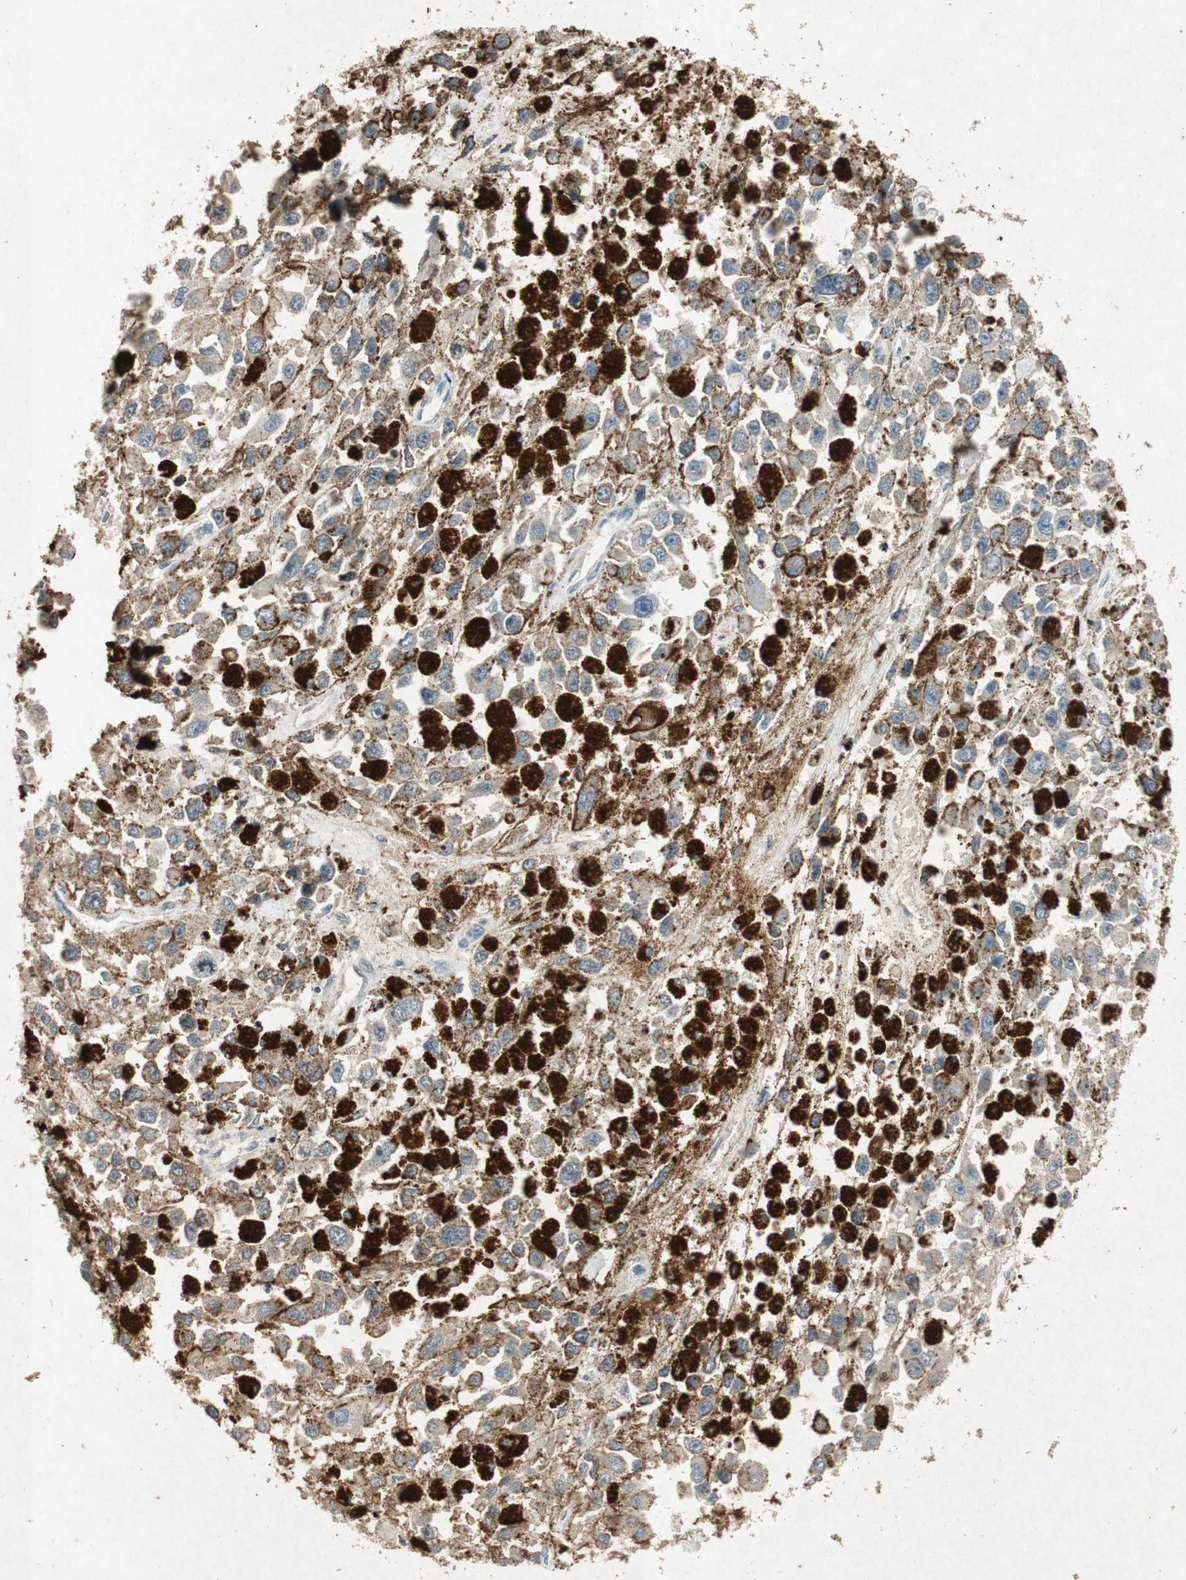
{"staining": {"intensity": "weak", "quantity": ">75%", "location": "cytoplasmic/membranous"}, "tissue": "melanoma", "cell_type": "Tumor cells", "image_type": "cancer", "snomed": [{"axis": "morphology", "description": "Malignant melanoma, Metastatic site"}, {"axis": "topography", "description": "Lymph node"}], "caption": "DAB (3,3'-diaminobenzidine) immunohistochemical staining of malignant melanoma (metastatic site) shows weak cytoplasmic/membranous protein positivity in about >75% of tumor cells. The staining was performed using DAB to visualize the protein expression in brown, while the nuclei were stained in blue with hematoxylin (Magnification: 20x).", "gene": "MSRB1", "patient": {"sex": "male", "age": 59}}